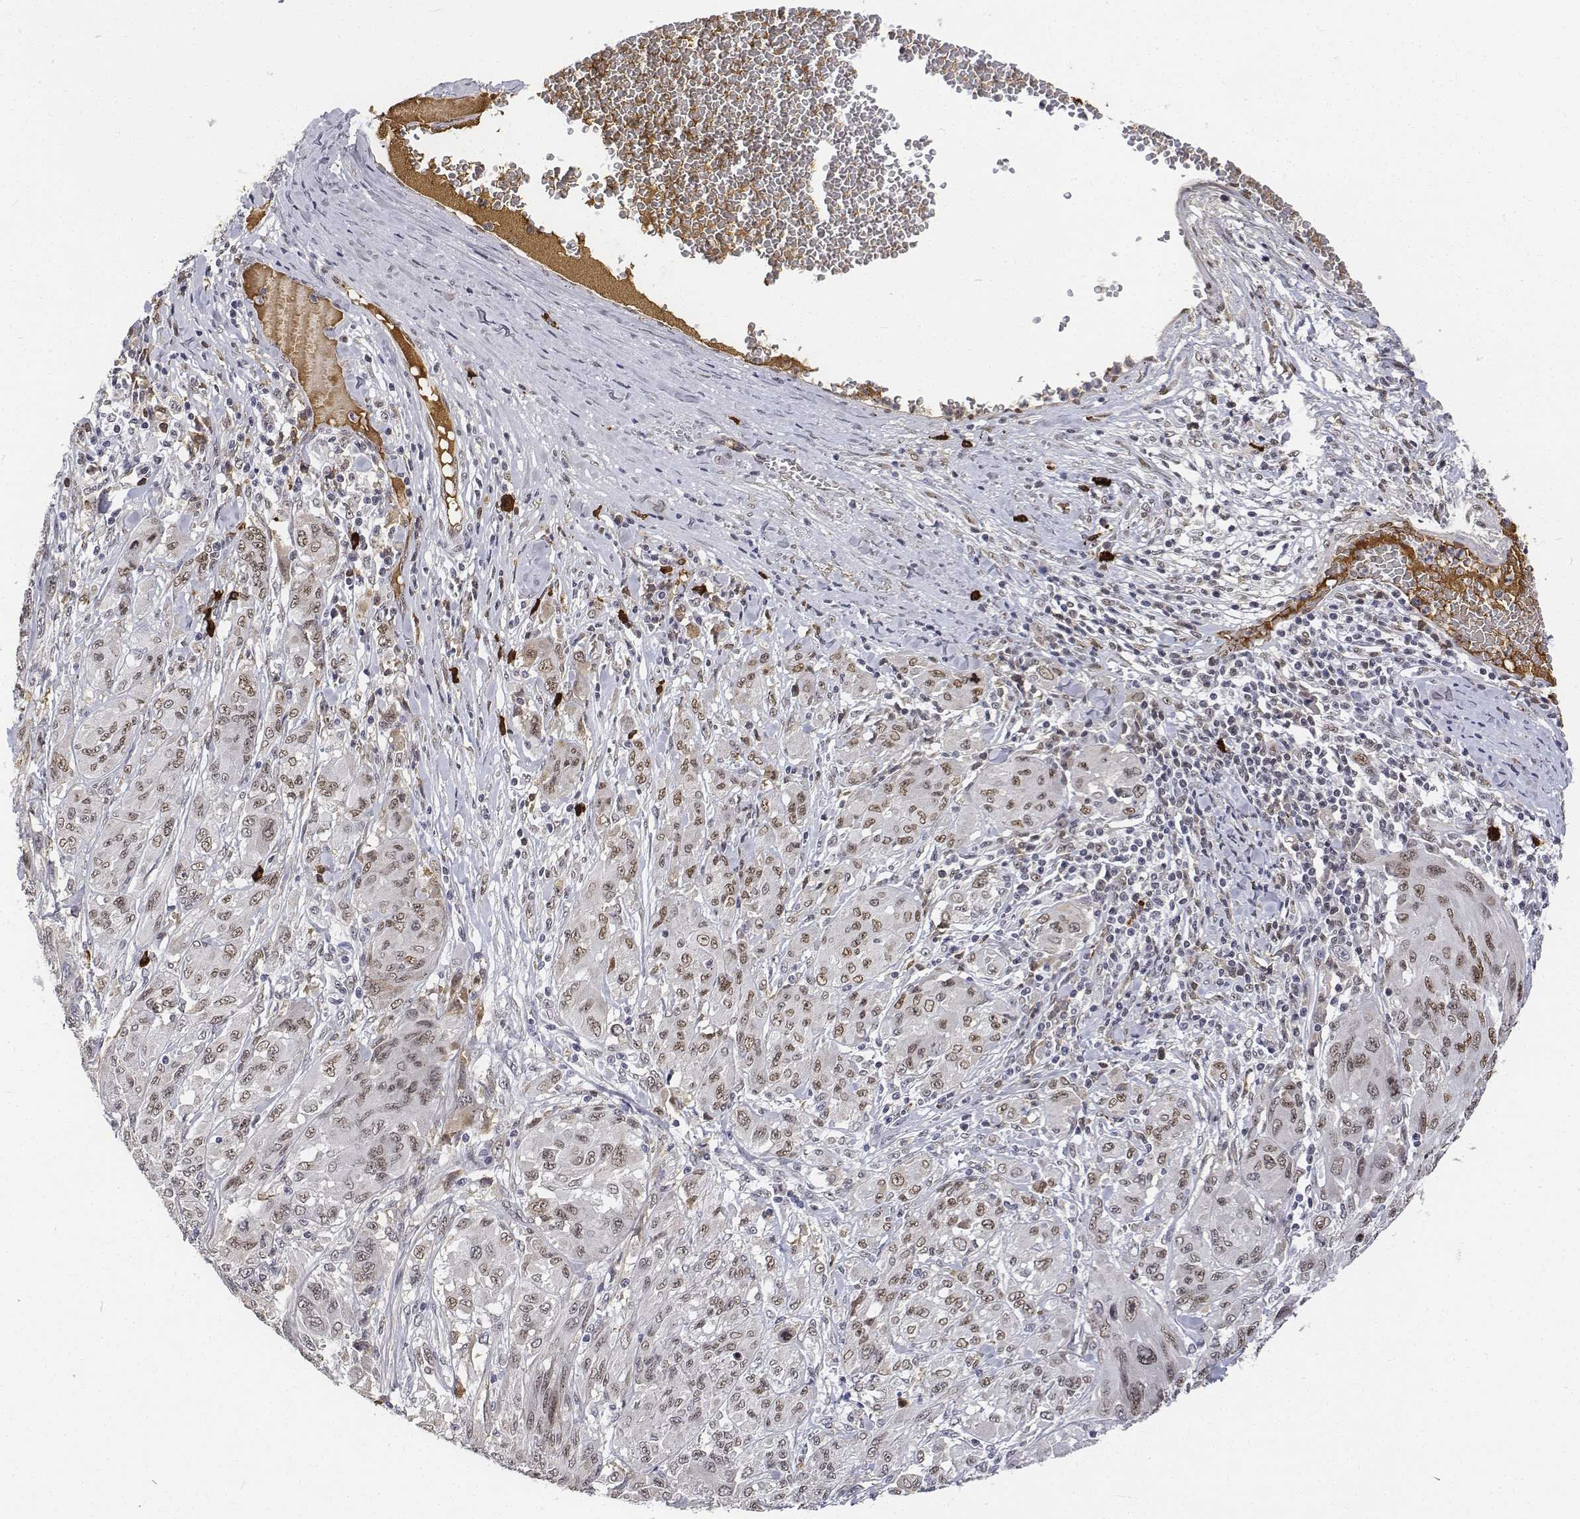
{"staining": {"intensity": "weak", "quantity": ">75%", "location": "nuclear"}, "tissue": "melanoma", "cell_type": "Tumor cells", "image_type": "cancer", "snomed": [{"axis": "morphology", "description": "Malignant melanoma, NOS"}, {"axis": "topography", "description": "Skin"}], "caption": "Tumor cells display low levels of weak nuclear staining in approximately >75% of cells in human malignant melanoma.", "gene": "ATRX", "patient": {"sex": "female", "age": 91}}